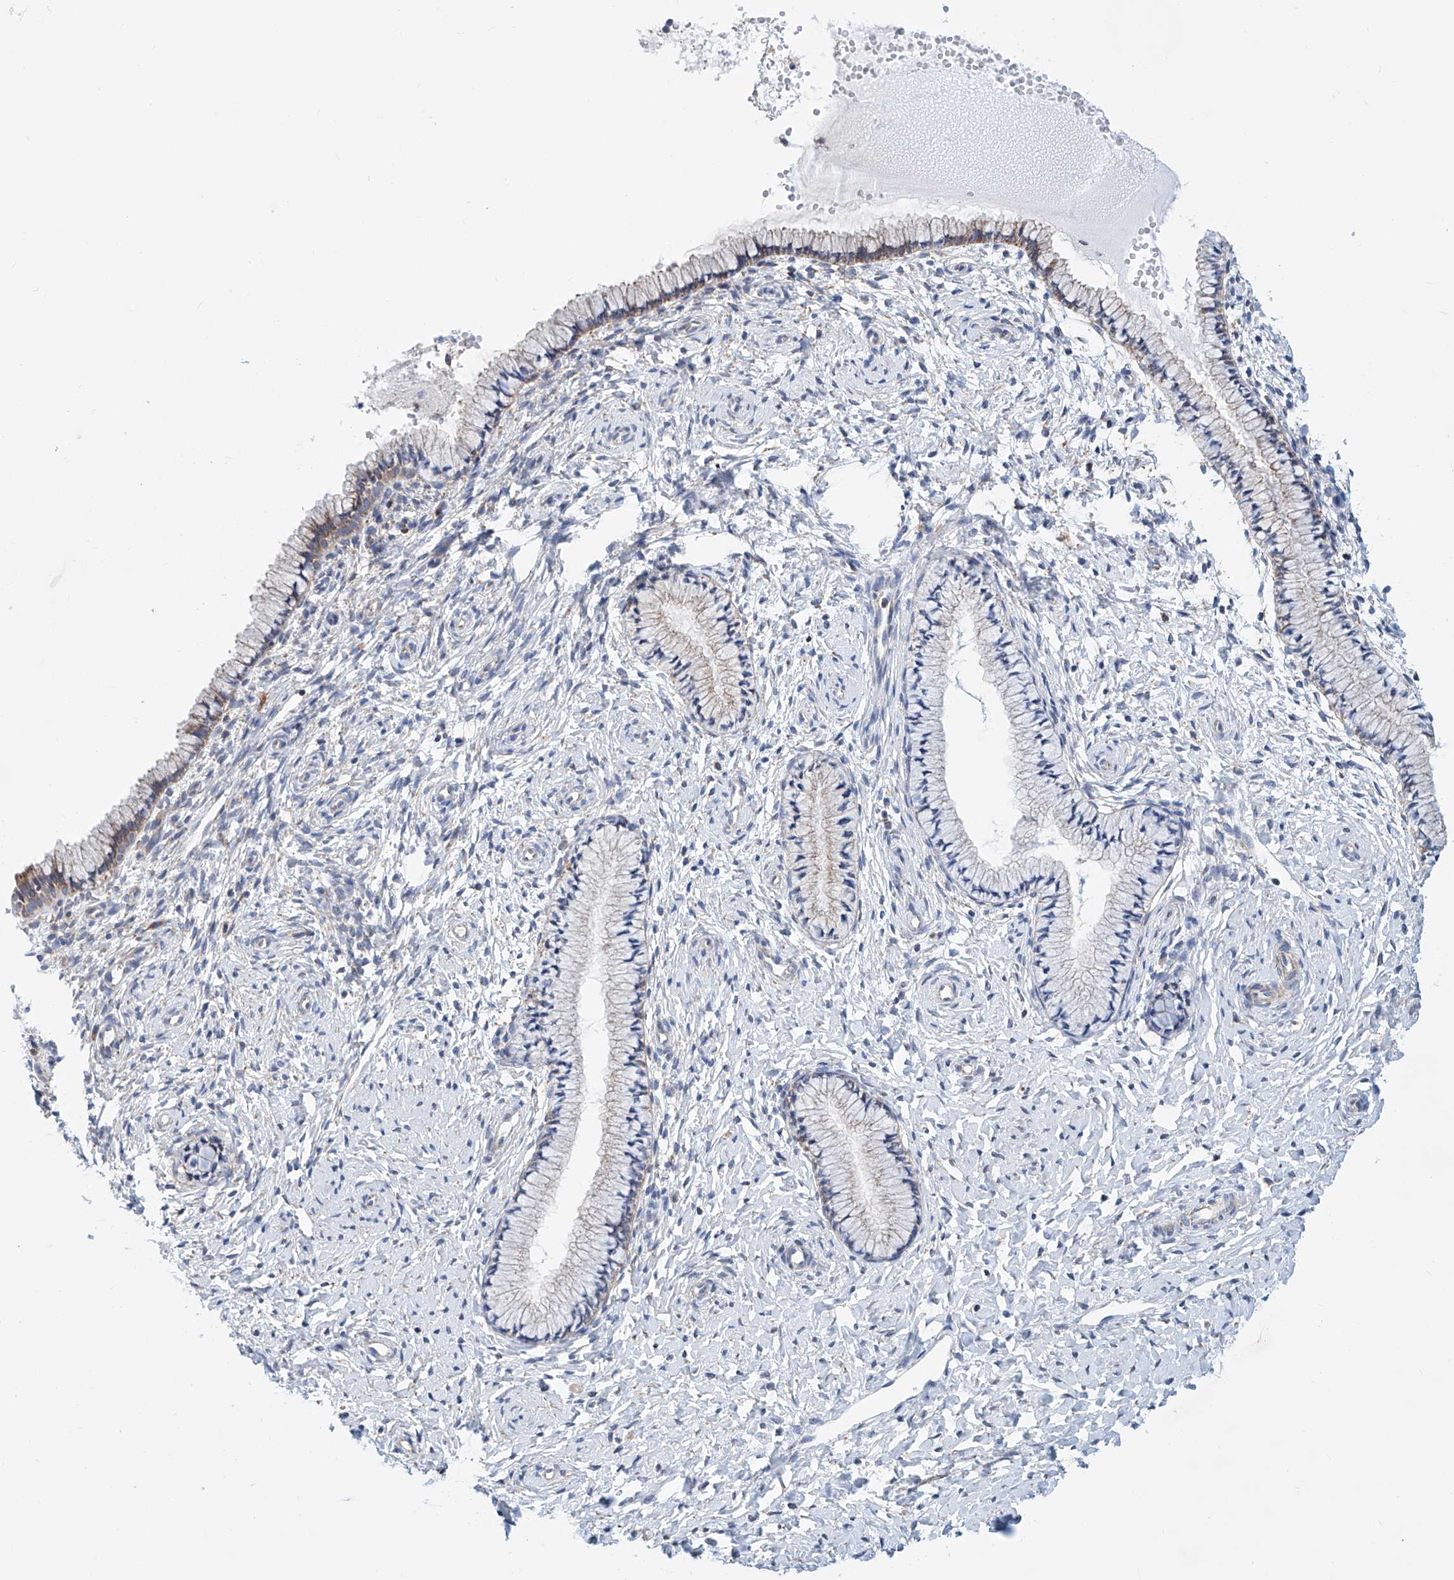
{"staining": {"intensity": "negative", "quantity": "none", "location": "none"}, "tissue": "cervix", "cell_type": "Glandular cells", "image_type": "normal", "snomed": [{"axis": "morphology", "description": "Normal tissue, NOS"}, {"axis": "topography", "description": "Cervix"}], "caption": "Immunohistochemistry of unremarkable cervix reveals no positivity in glandular cells. Nuclei are stained in blue.", "gene": "MAD2L1", "patient": {"sex": "female", "age": 33}}